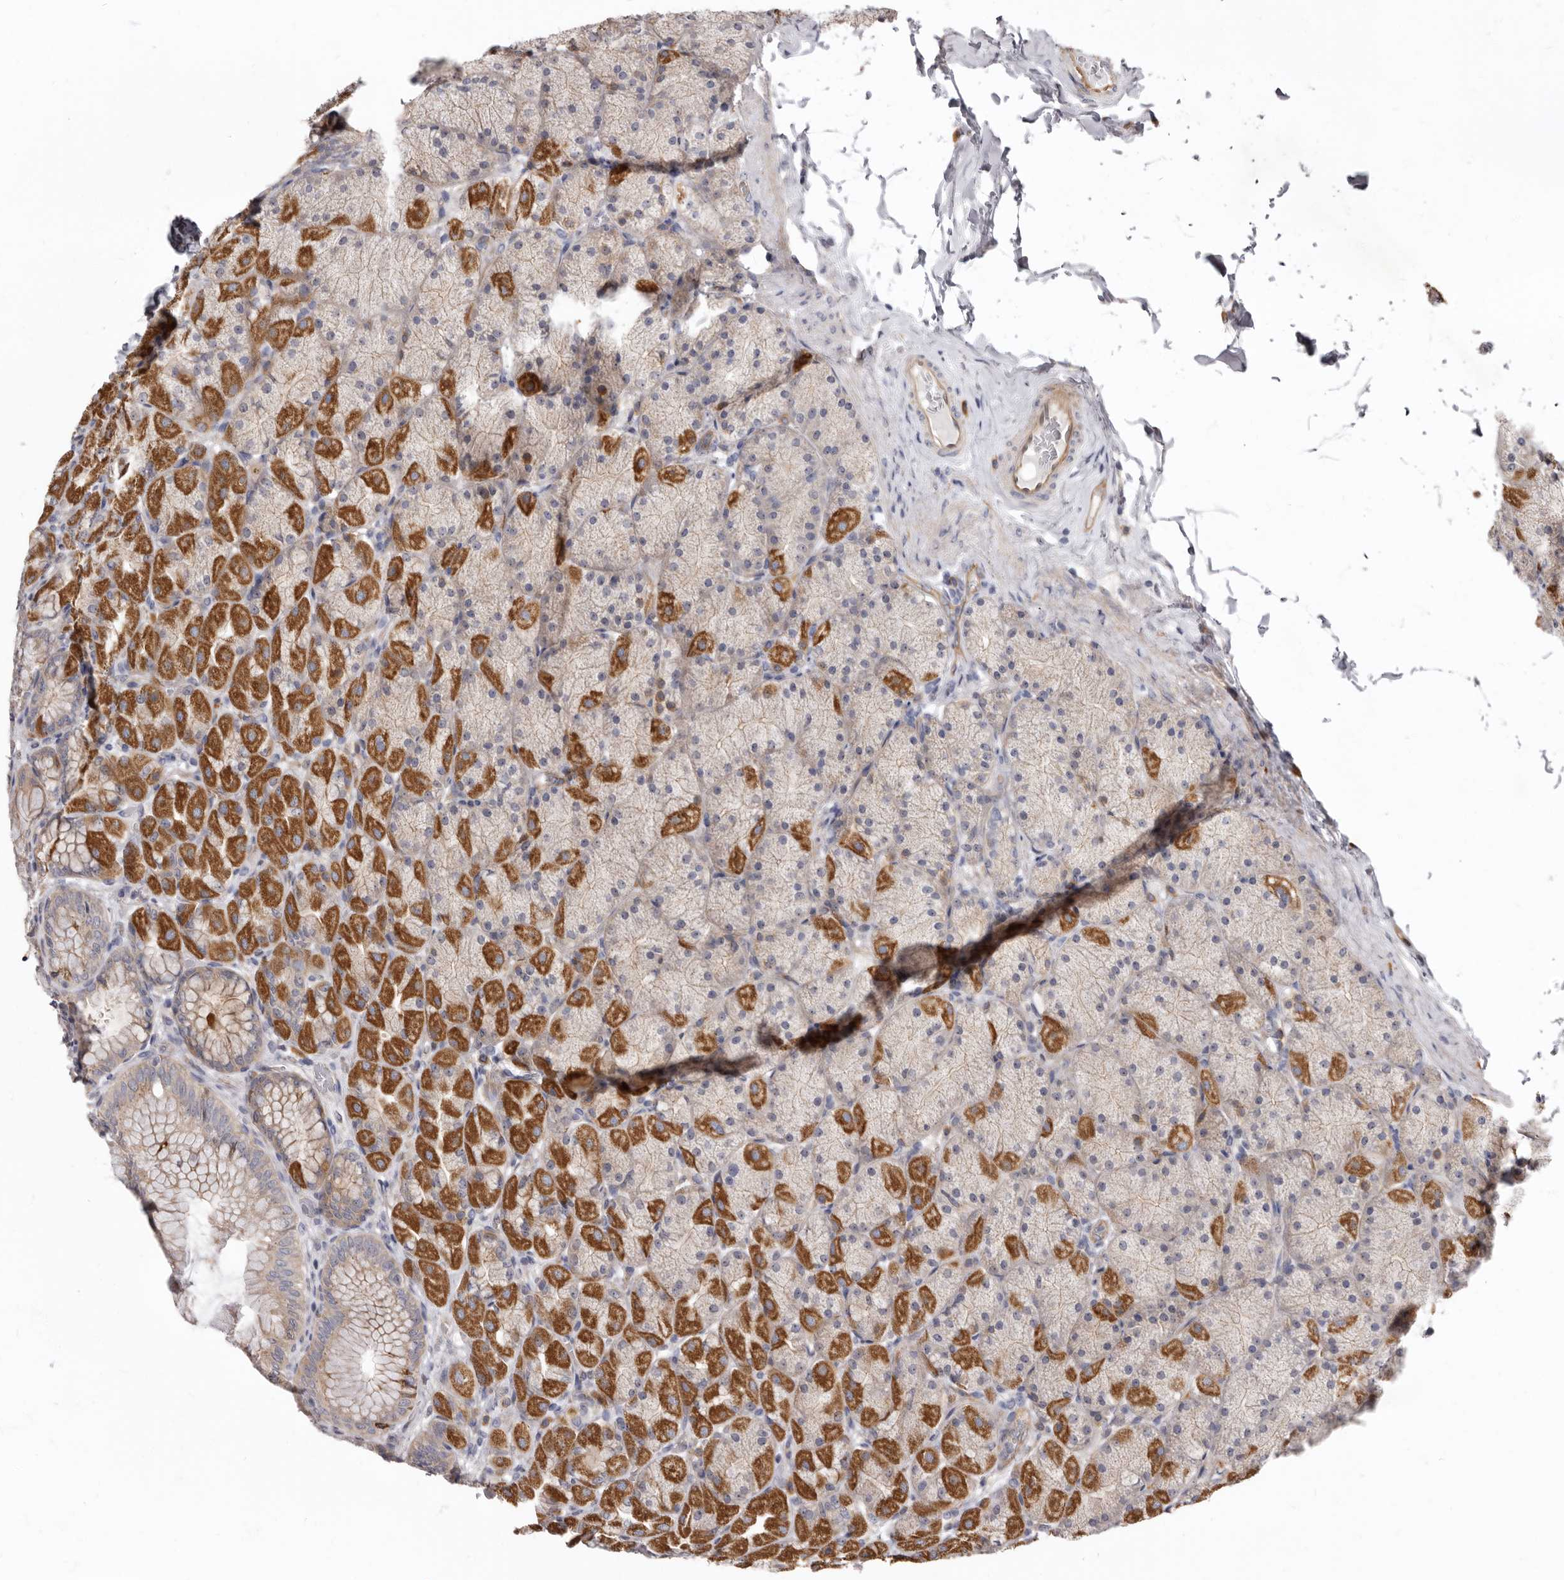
{"staining": {"intensity": "strong", "quantity": "25%-75%", "location": "cytoplasmic/membranous"}, "tissue": "stomach", "cell_type": "Glandular cells", "image_type": "normal", "snomed": [{"axis": "morphology", "description": "Normal tissue, NOS"}, {"axis": "topography", "description": "Stomach, upper"}], "caption": "DAB (3,3'-diaminobenzidine) immunohistochemical staining of unremarkable stomach demonstrates strong cytoplasmic/membranous protein staining in approximately 25%-75% of glandular cells. The staining was performed using DAB (3,3'-diaminobenzidine) to visualize the protein expression in brown, while the nuclei were stained in blue with hematoxylin (Magnification: 20x).", "gene": "FMO2", "patient": {"sex": "female", "age": 56}}